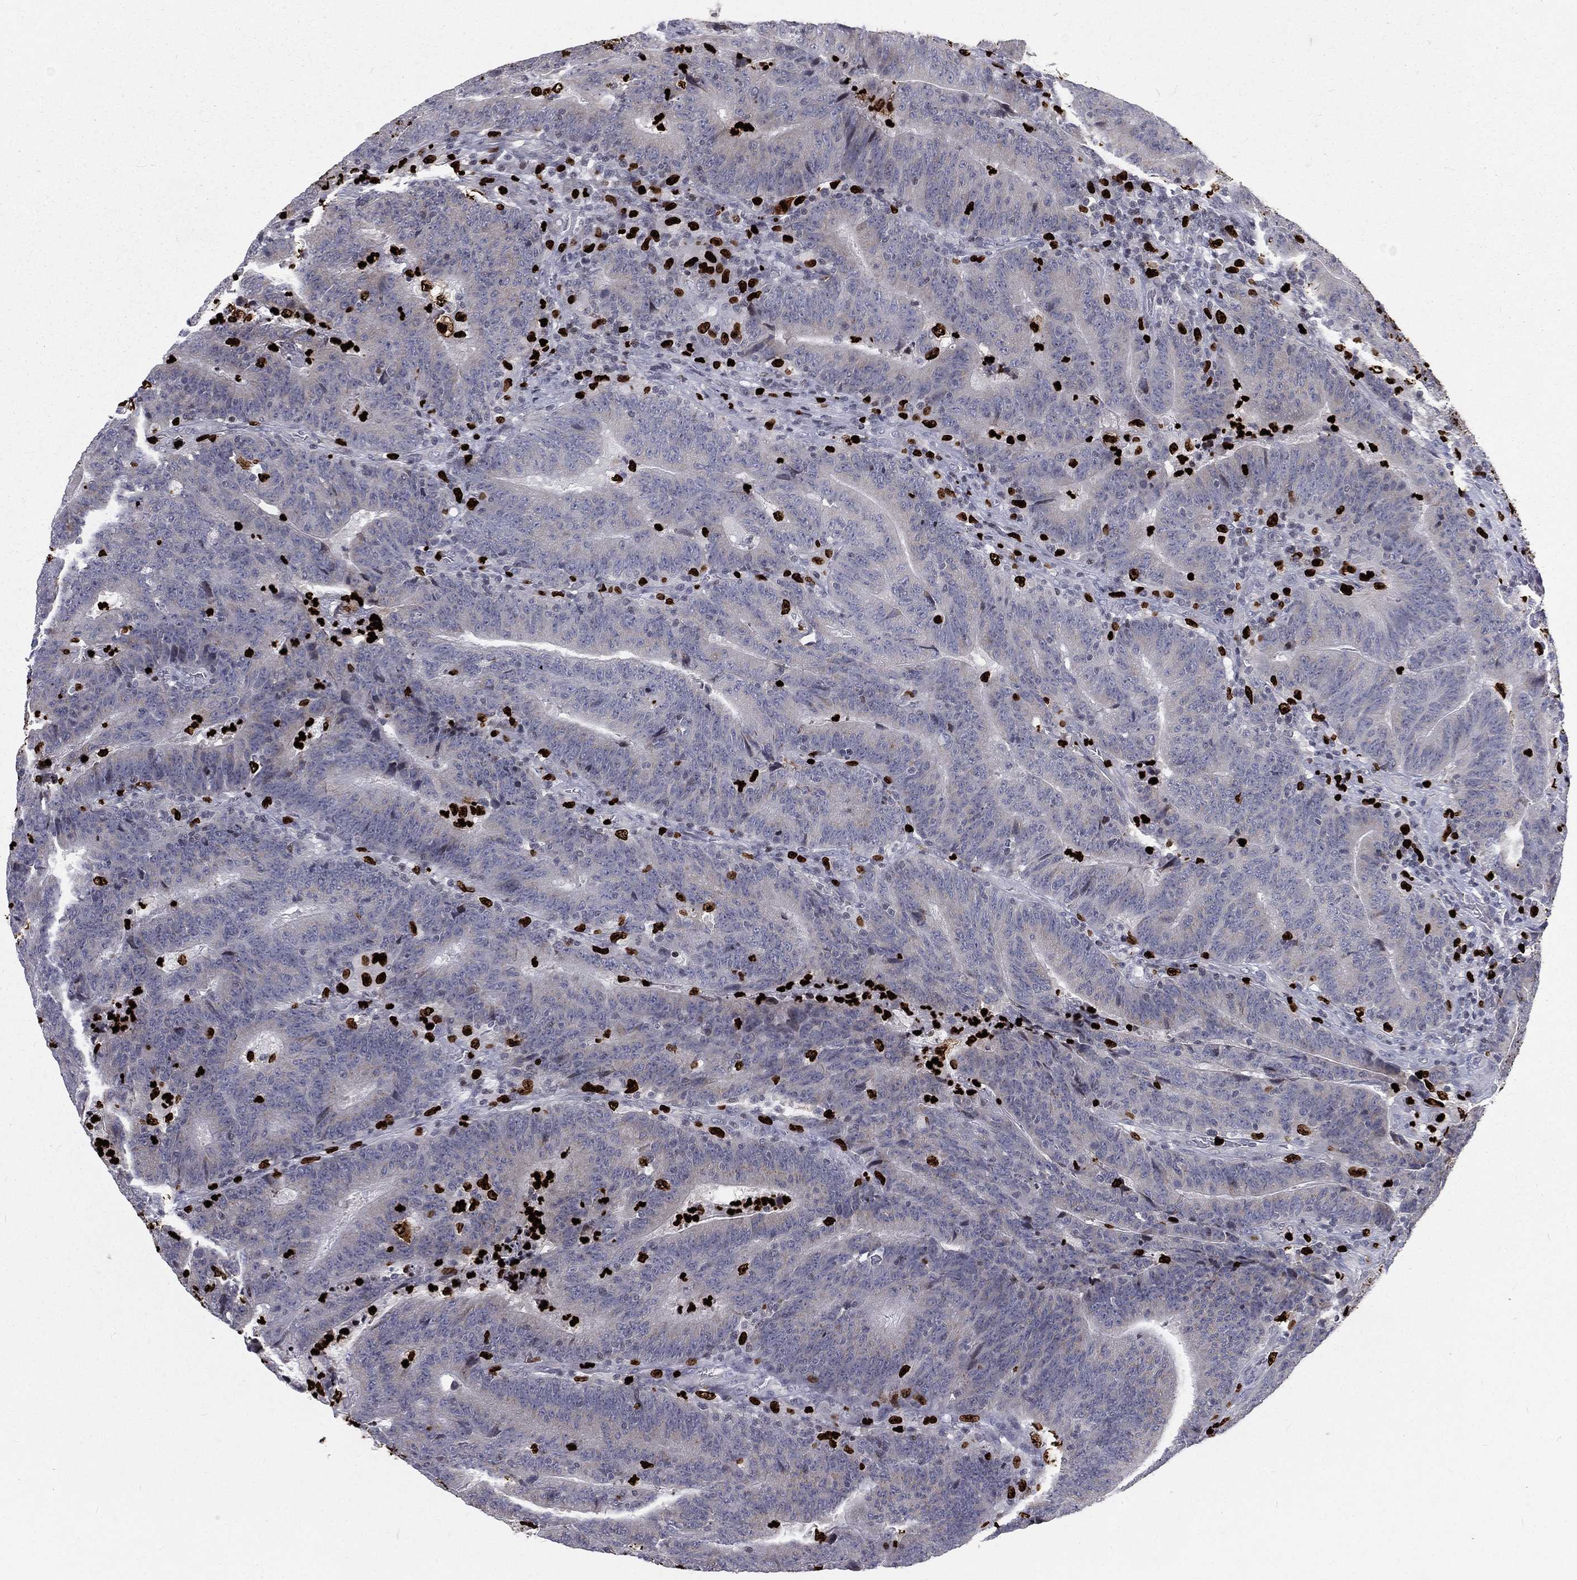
{"staining": {"intensity": "negative", "quantity": "none", "location": "none"}, "tissue": "colorectal cancer", "cell_type": "Tumor cells", "image_type": "cancer", "snomed": [{"axis": "morphology", "description": "Adenocarcinoma, NOS"}, {"axis": "topography", "description": "Colon"}], "caption": "High magnification brightfield microscopy of colorectal adenocarcinoma stained with DAB (3,3'-diaminobenzidine) (brown) and counterstained with hematoxylin (blue): tumor cells show no significant staining.", "gene": "MNDA", "patient": {"sex": "female", "age": 75}}